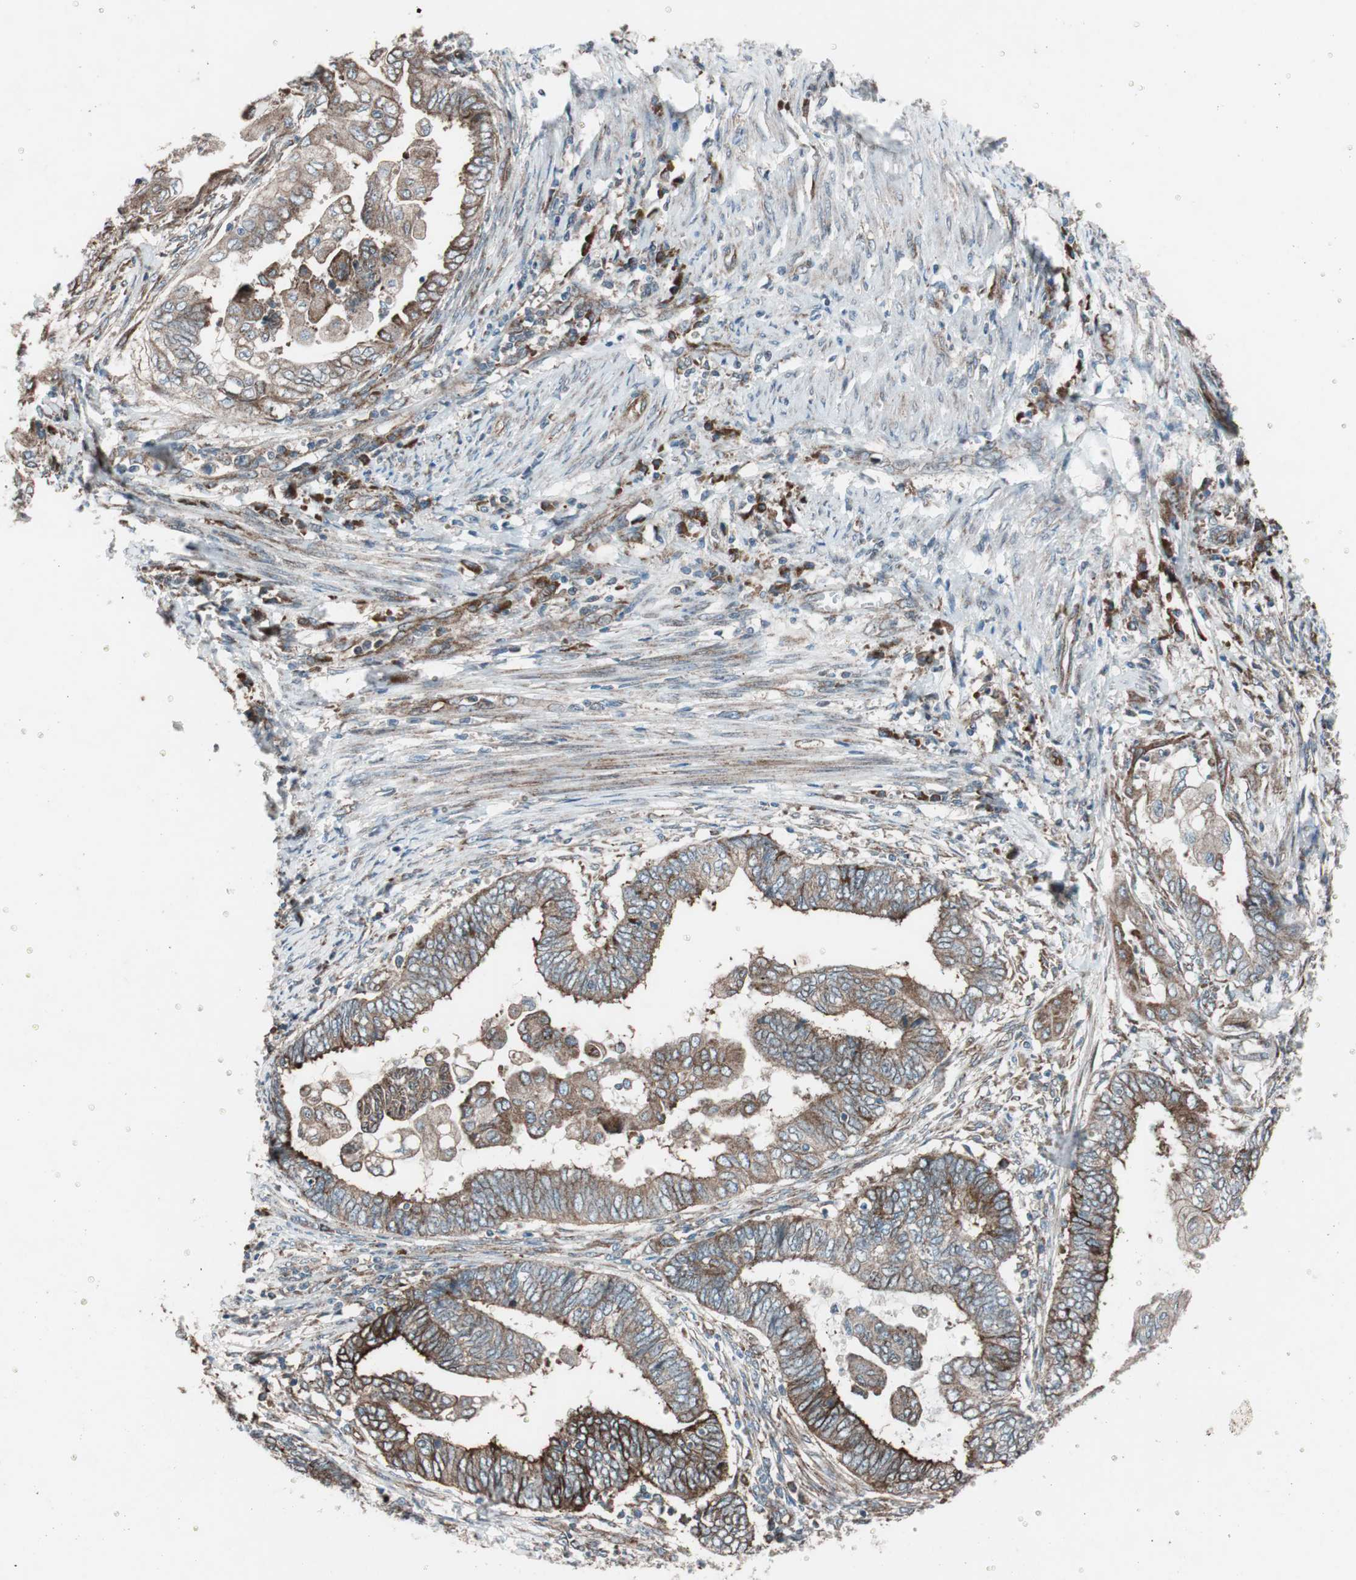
{"staining": {"intensity": "moderate", "quantity": ">75%", "location": "cytoplasmic/membranous"}, "tissue": "endometrial cancer", "cell_type": "Tumor cells", "image_type": "cancer", "snomed": [{"axis": "morphology", "description": "Adenocarcinoma, NOS"}, {"axis": "topography", "description": "Uterus"}, {"axis": "topography", "description": "Endometrium"}], "caption": "Protein expression analysis of human endometrial cancer (adenocarcinoma) reveals moderate cytoplasmic/membranous positivity in about >75% of tumor cells.", "gene": "CCL14", "patient": {"sex": "female", "age": 70}}